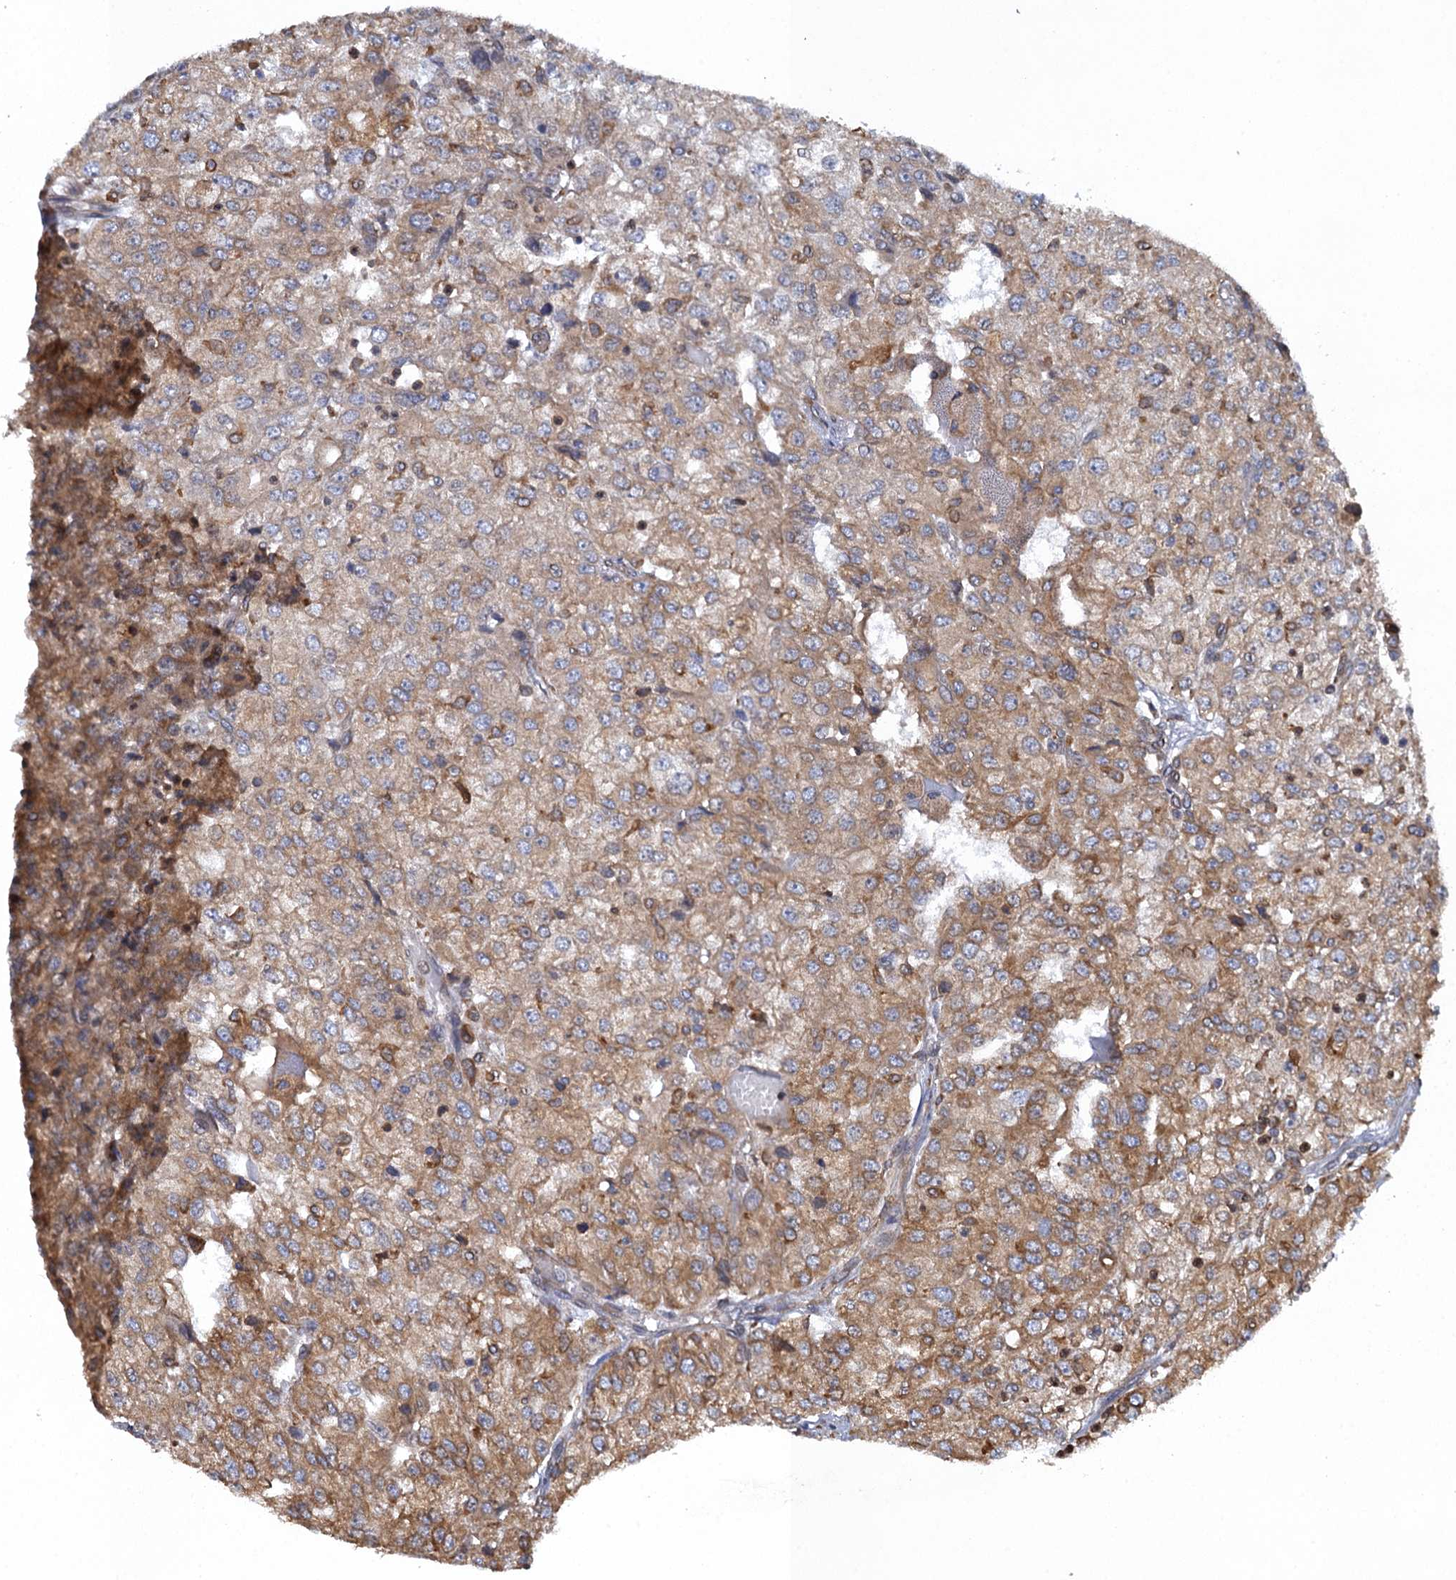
{"staining": {"intensity": "moderate", "quantity": ">75%", "location": "cytoplasmic/membranous"}, "tissue": "renal cancer", "cell_type": "Tumor cells", "image_type": "cancer", "snomed": [{"axis": "morphology", "description": "Adenocarcinoma, NOS"}, {"axis": "topography", "description": "Kidney"}], "caption": "DAB (3,3'-diaminobenzidine) immunohistochemical staining of renal cancer (adenocarcinoma) shows moderate cytoplasmic/membranous protein staining in about >75% of tumor cells.", "gene": "ARMC5", "patient": {"sex": "female", "age": 54}}